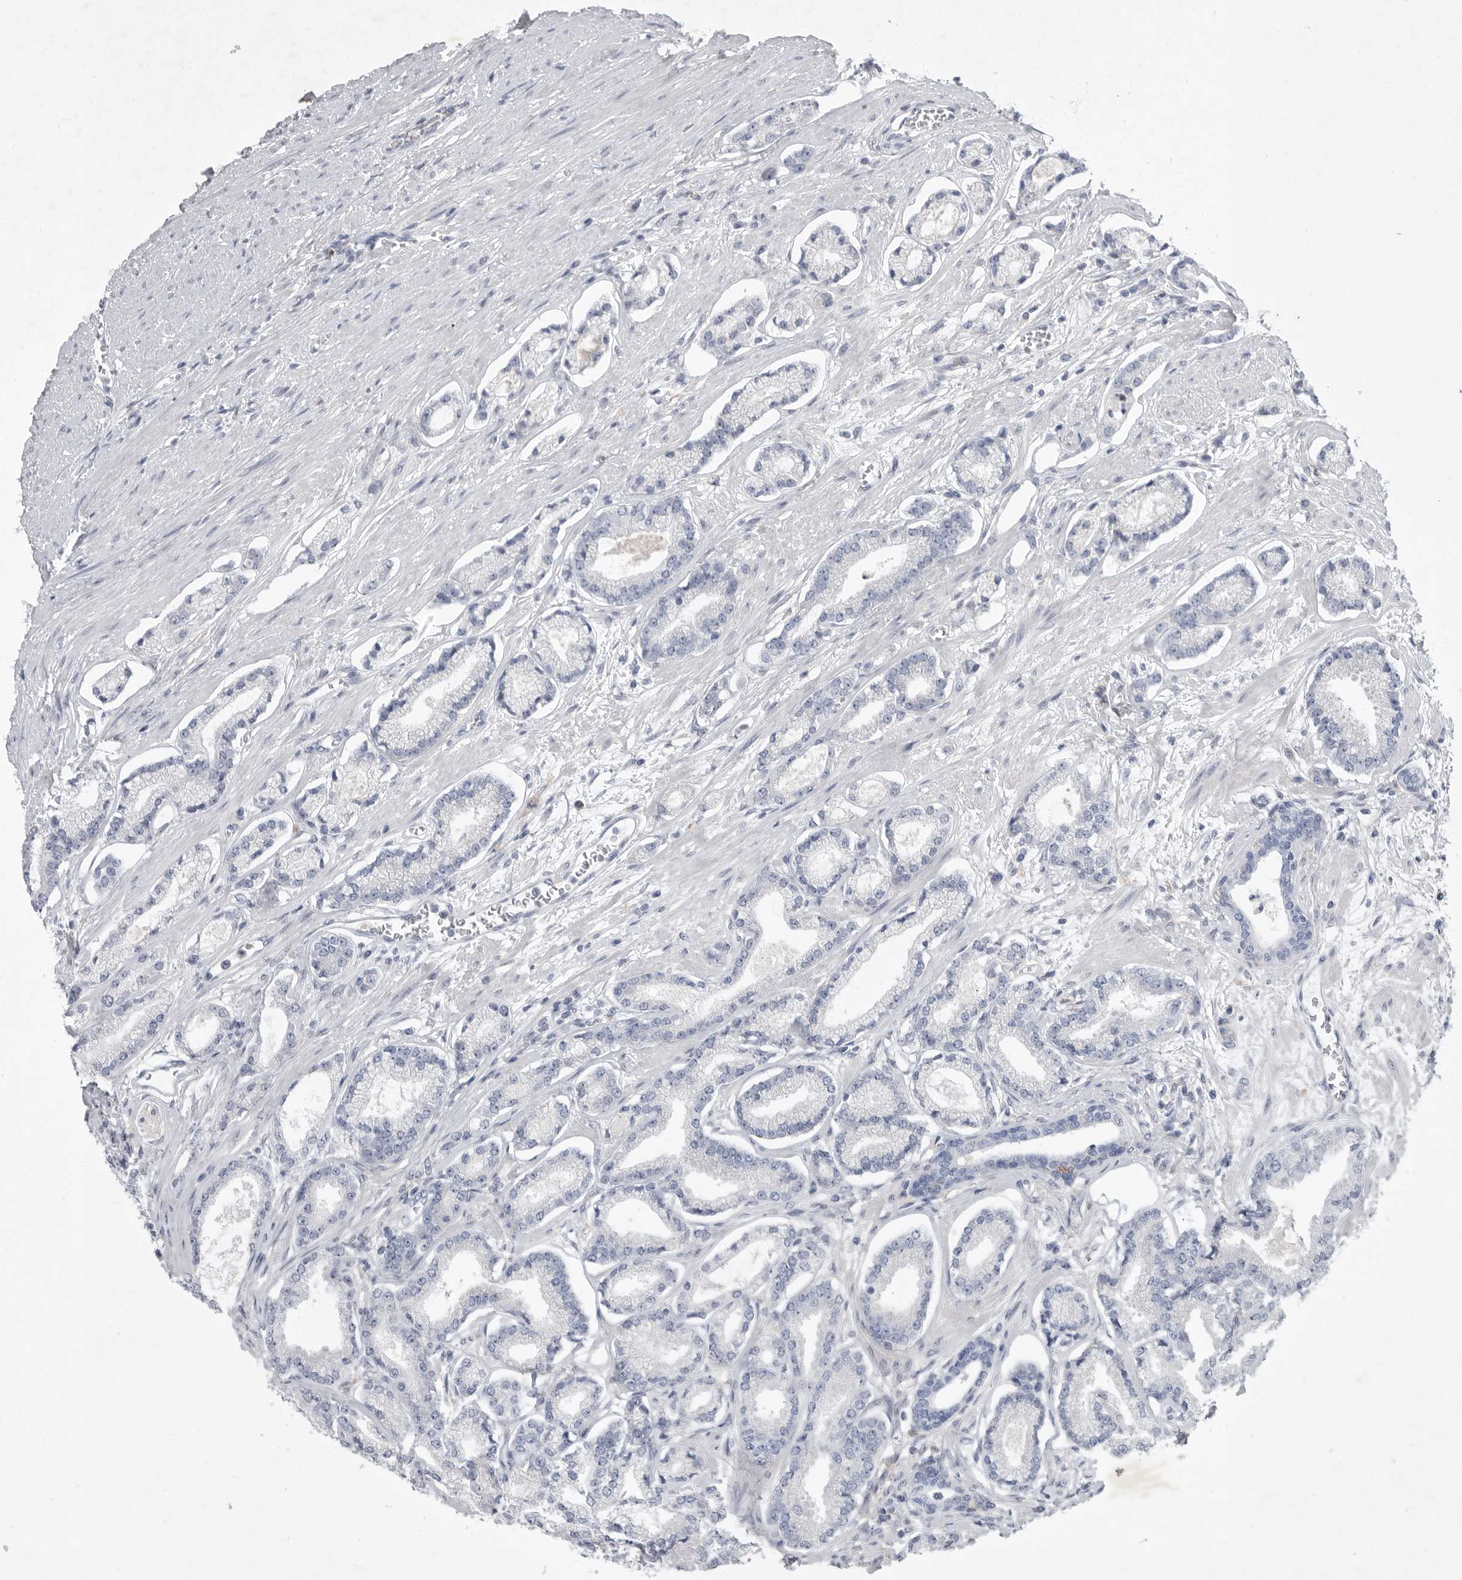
{"staining": {"intensity": "negative", "quantity": "none", "location": "none"}, "tissue": "prostate cancer", "cell_type": "Tumor cells", "image_type": "cancer", "snomed": [{"axis": "morphology", "description": "Adenocarcinoma, Low grade"}, {"axis": "topography", "description": "Prostate"}], "caption": "DAB immunohistochemical staining of adenocarcinoma (low-grade) (prostate) demonstrates no significant expression in tumor cells.", "gene": "SIGLEC10", "patient": {"sex": "male", "age": 60}}